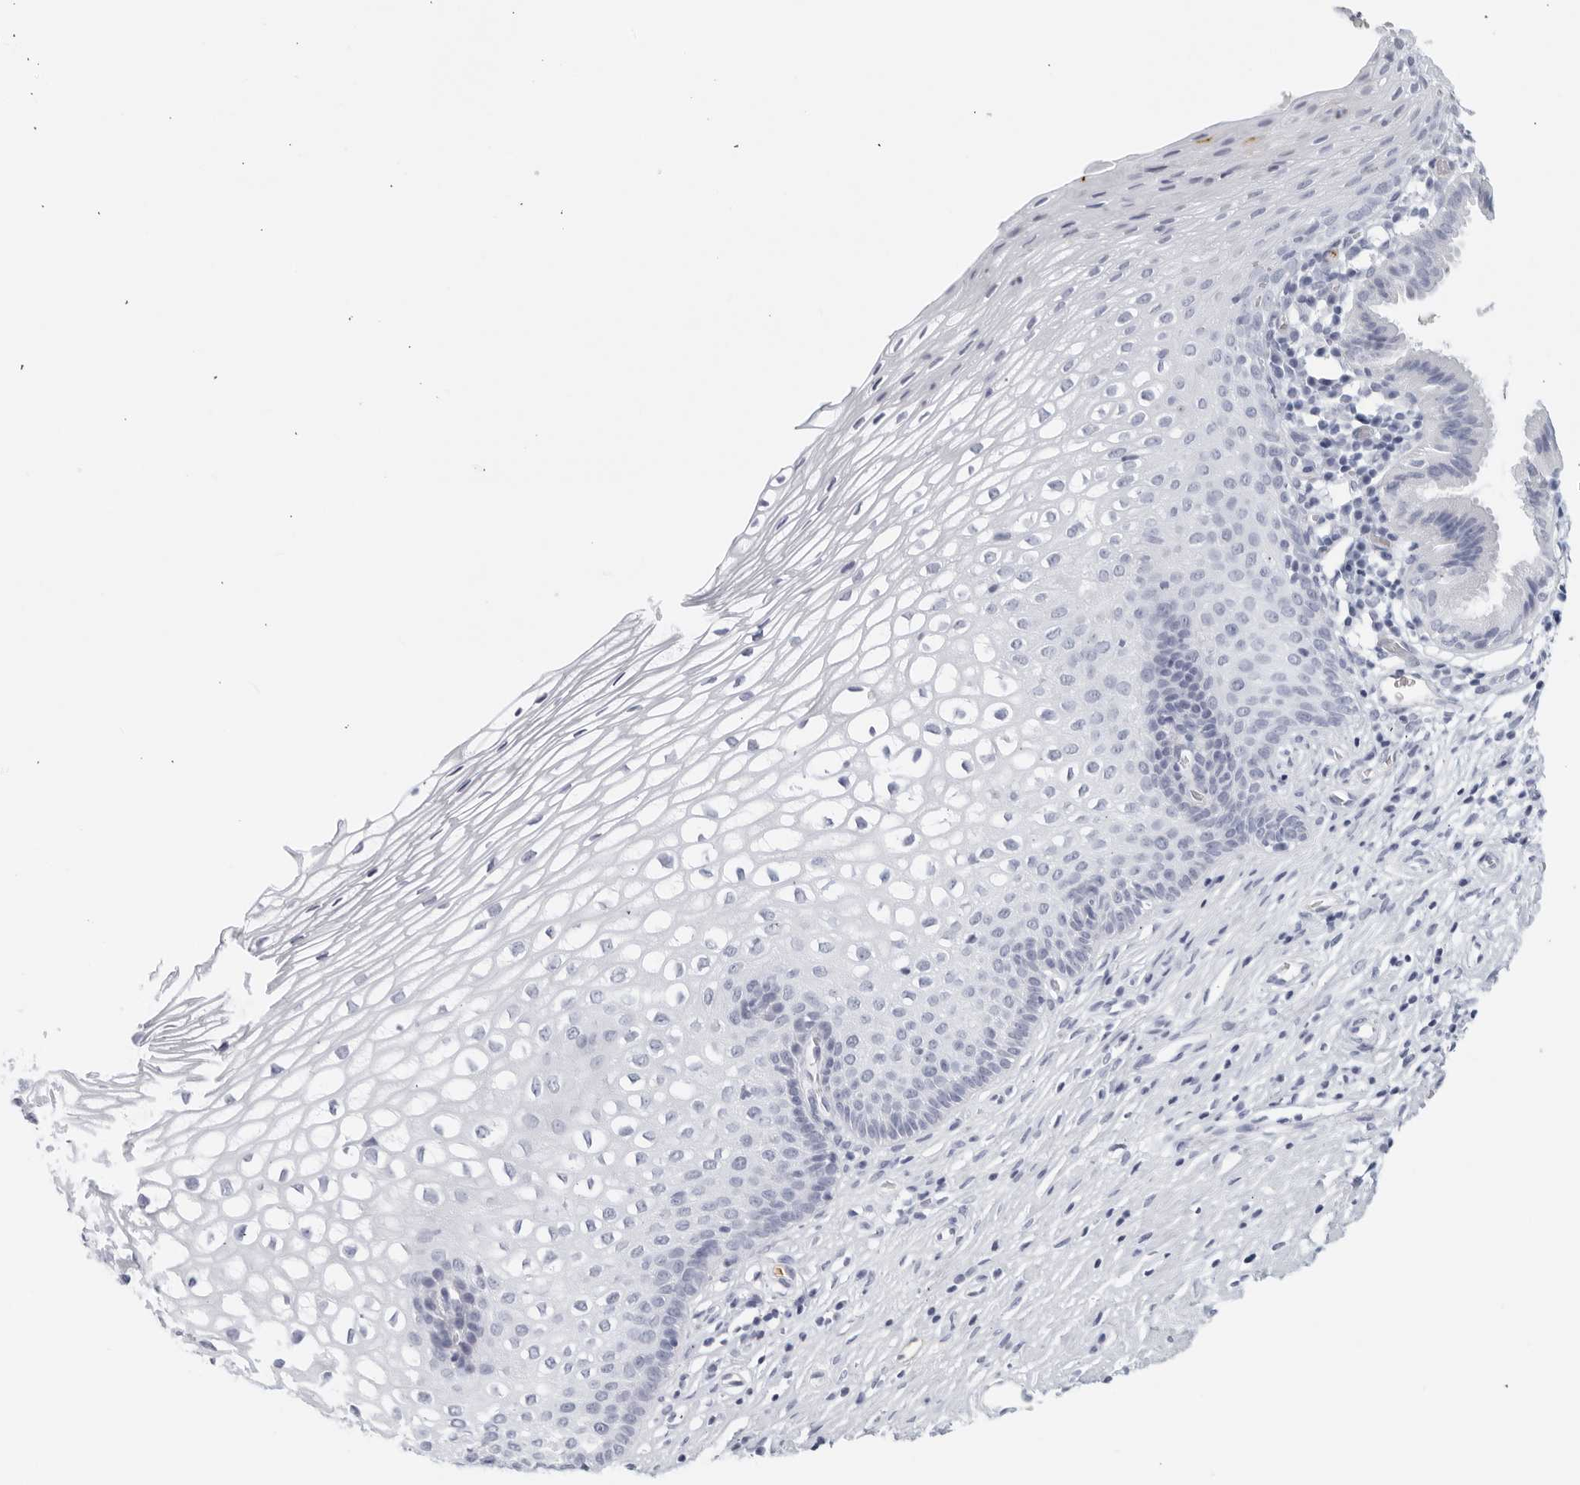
{"staining": {"intensity": "negative", "quantity": "none", "location": "none"}, "tissue": "cervix", "cell_type": "Glandular cells", "image_type": "normal", "snomed": [{"axis": "morphology", "description": "Normal tissue, NOS"}, {"axis": "topography", "description": "Cervix"}], "caption": "Immunohistochemistry photomicrograph of benign cervix: human cervix stained with DAB displays no significant protein expression in glandular cells.", "gene": "FGG", "patient": {"sex": "female", "age": 27}}